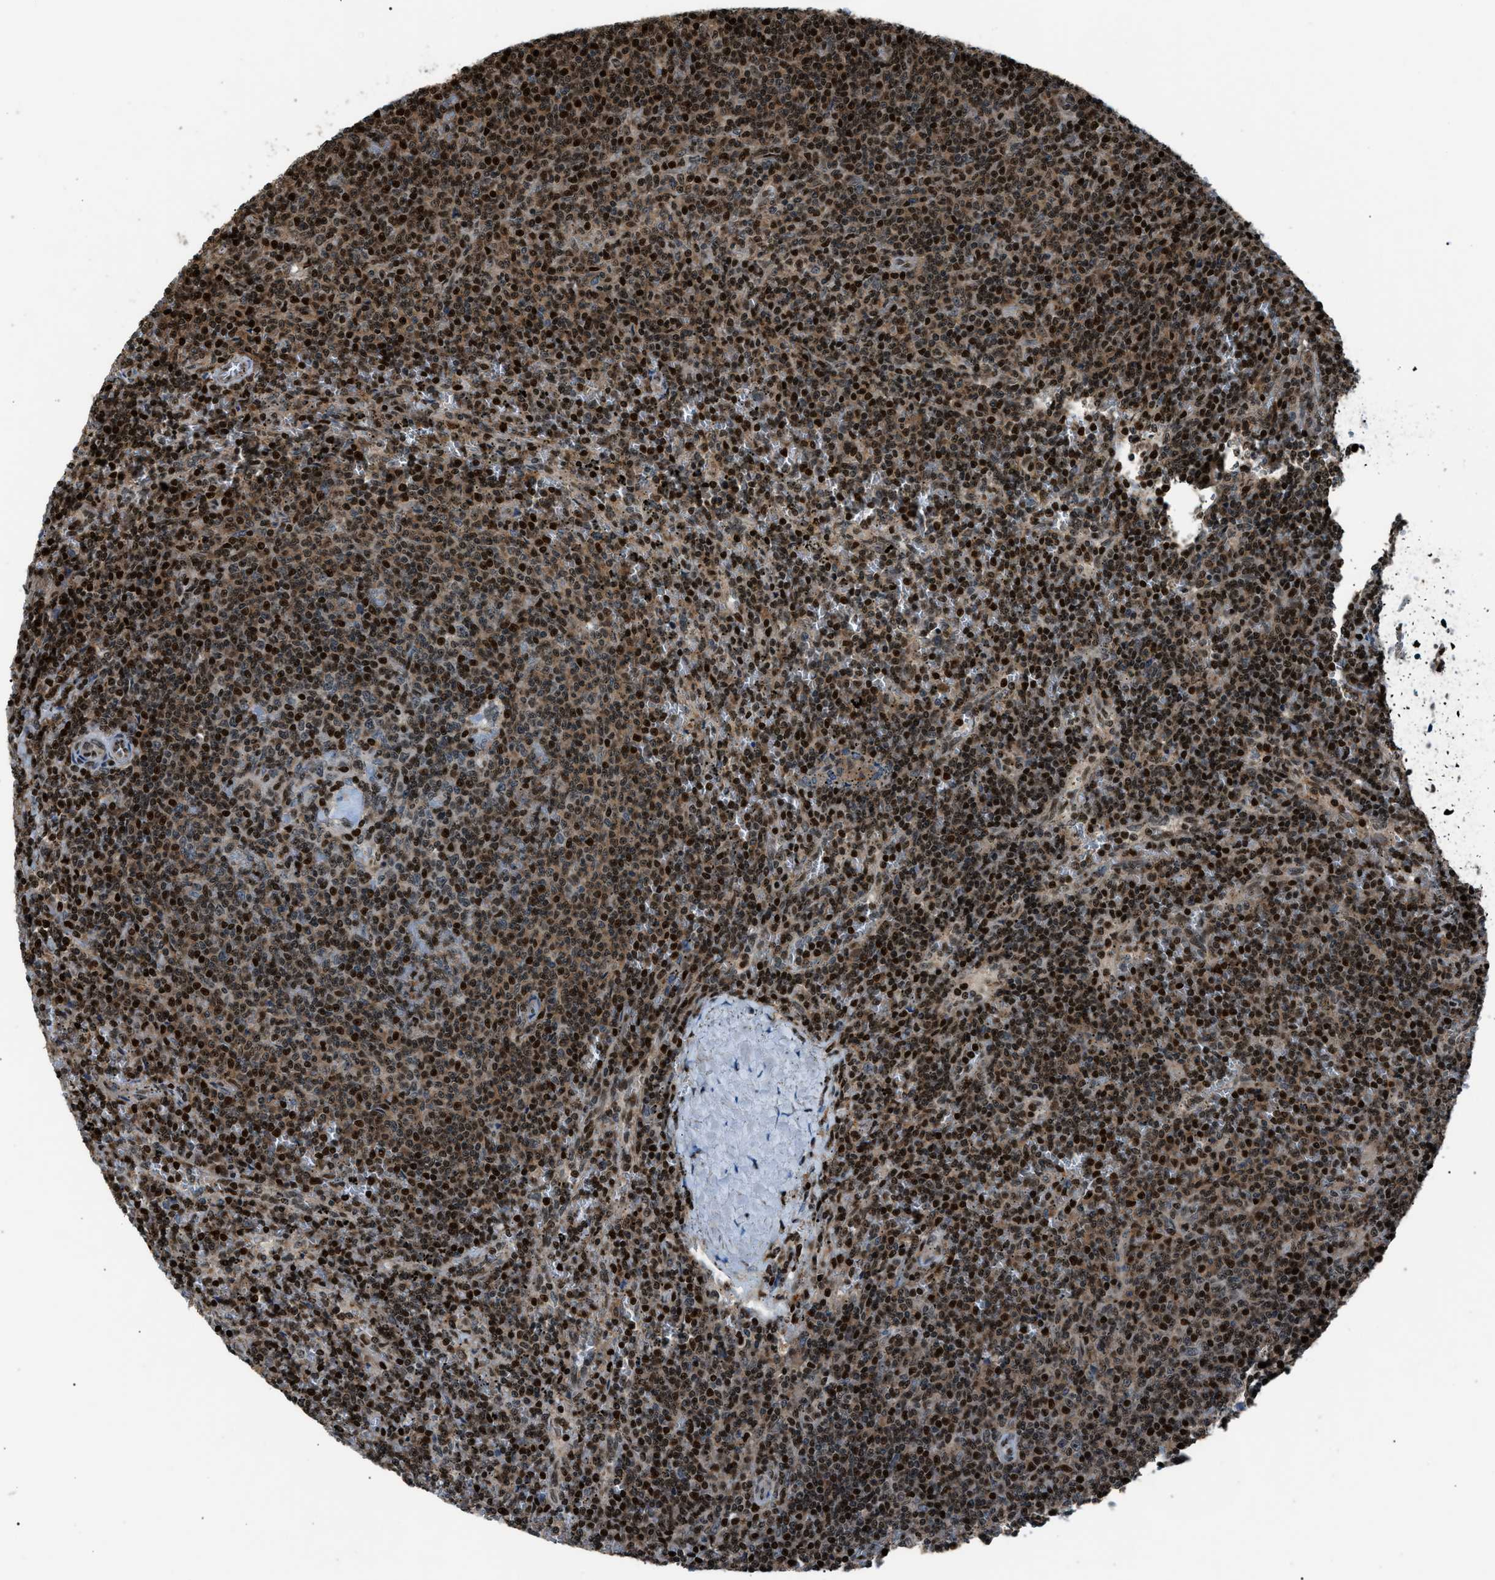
{"staining": {"intensity": "strong", "quantity": ">75%", "location": "nuclear"}, "tissue": "lymphoma", "cell_type": "Tumor cells", "image_type": "cancer", "snomed": [{"axis": "morphology", "description": "Malignant lymphoma, non-Hodgkin's type, Low grade"}, {"axis": "topography", "description": "Spleen"}], "caption": "A brown stain labels strong nuclear staining of a protein in human malignant lymphoma, non-Hodgkin's type (low-grade) tumor cells.", "gene": "PRKX", "patient": {"sex": "female", "age": 50}}